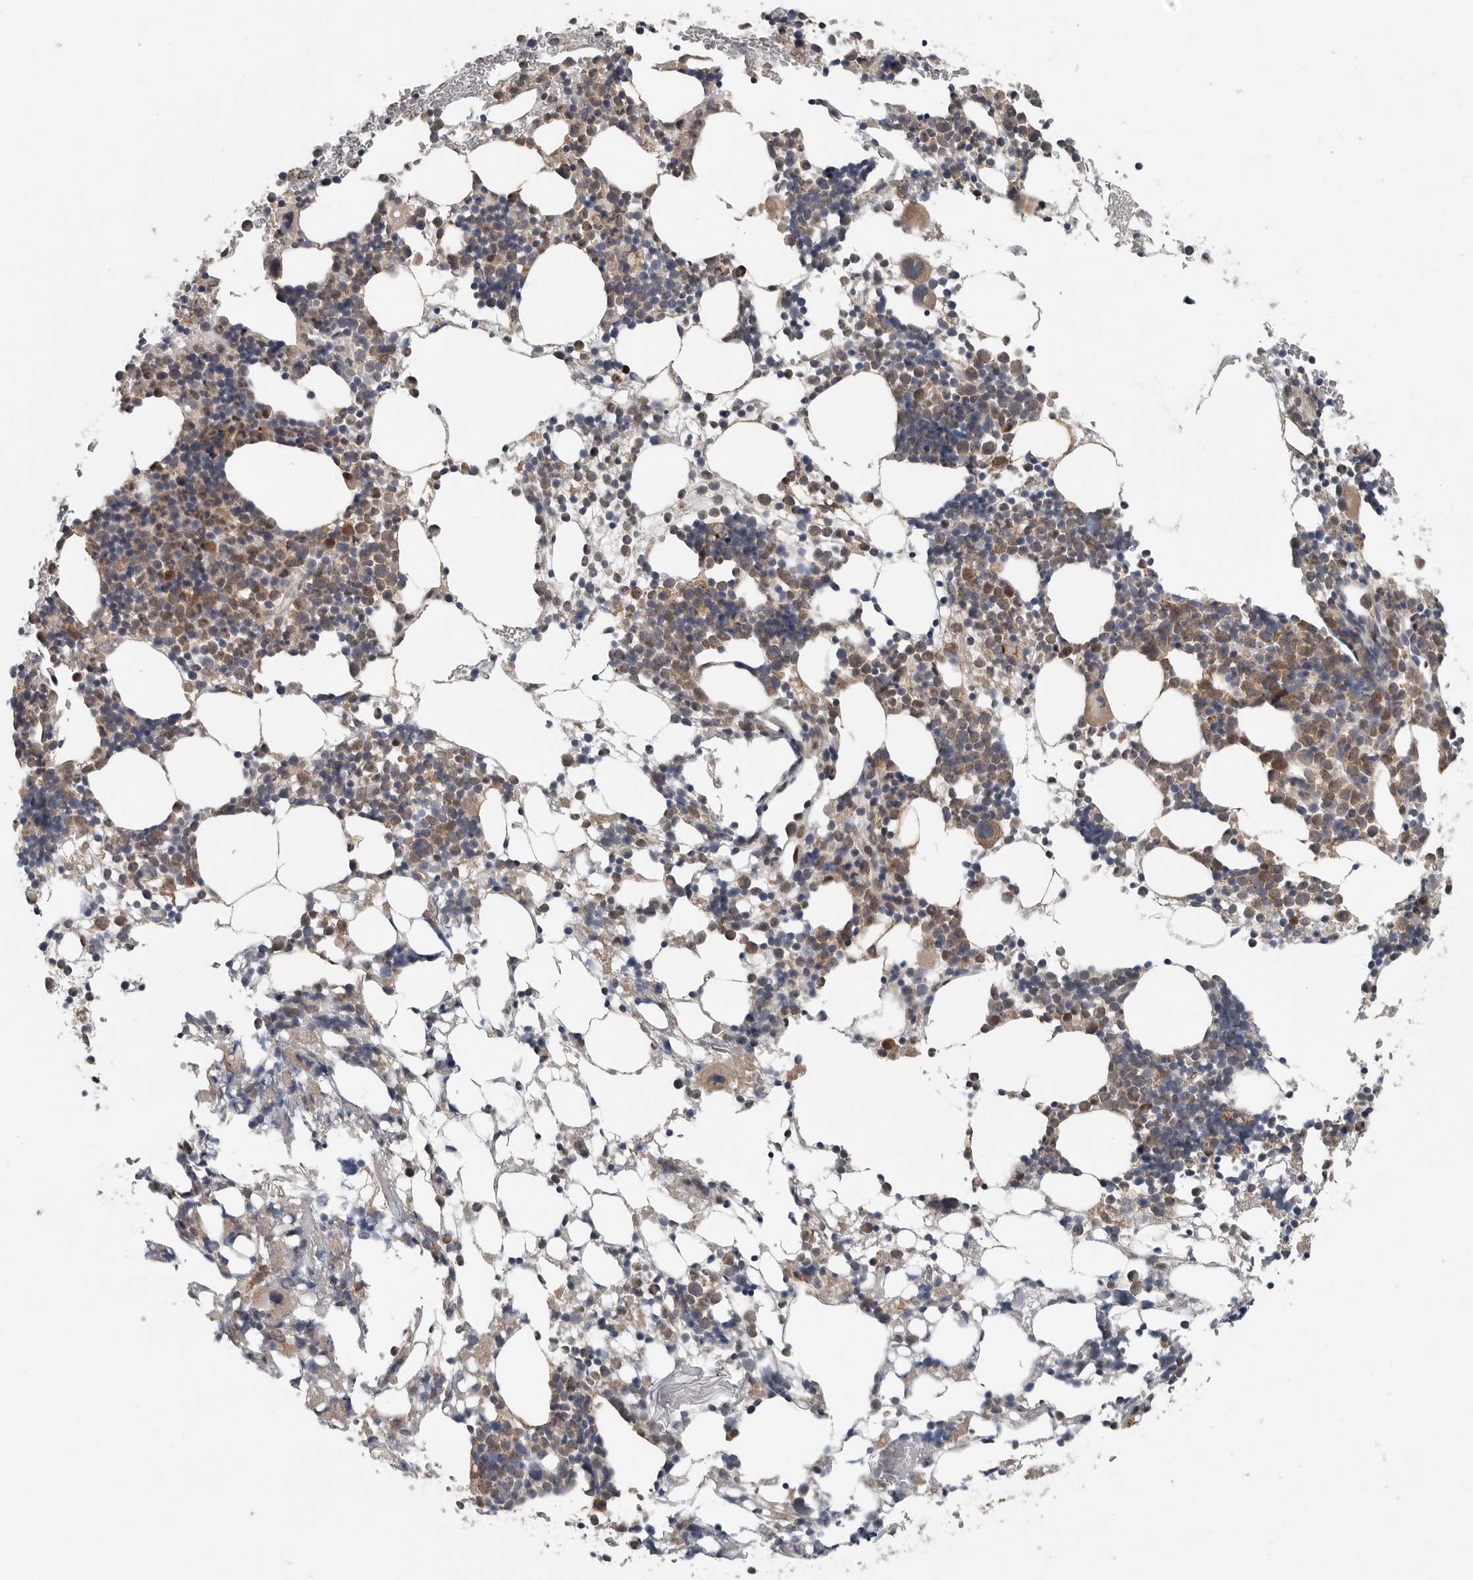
{"staining": {"intensity": "moderate", "quantity": "25%-75%", "location": "cytoplasmic/membranous"}, "tissue": "bone marrow", "cell_type": "Hematopoietic cells", "image_type": "normal", "snomed": [{"axis": "morphology", "description": "Normal tissue, NOS"}, {"axis": "morphology", "description": "Inflammation, NOS"}, {"axis": "topography", "description": "Bone marrow"}], "caption": "This micrograph reveals immunohistochemistry staining of unremarkable bone marrow, with medium moderate cytoplasmic/membranous staining in approximately 25%-75% of hematopoietic cells.", "gene": "SCP2", "patient": {"sex": "male", "age": 44}}